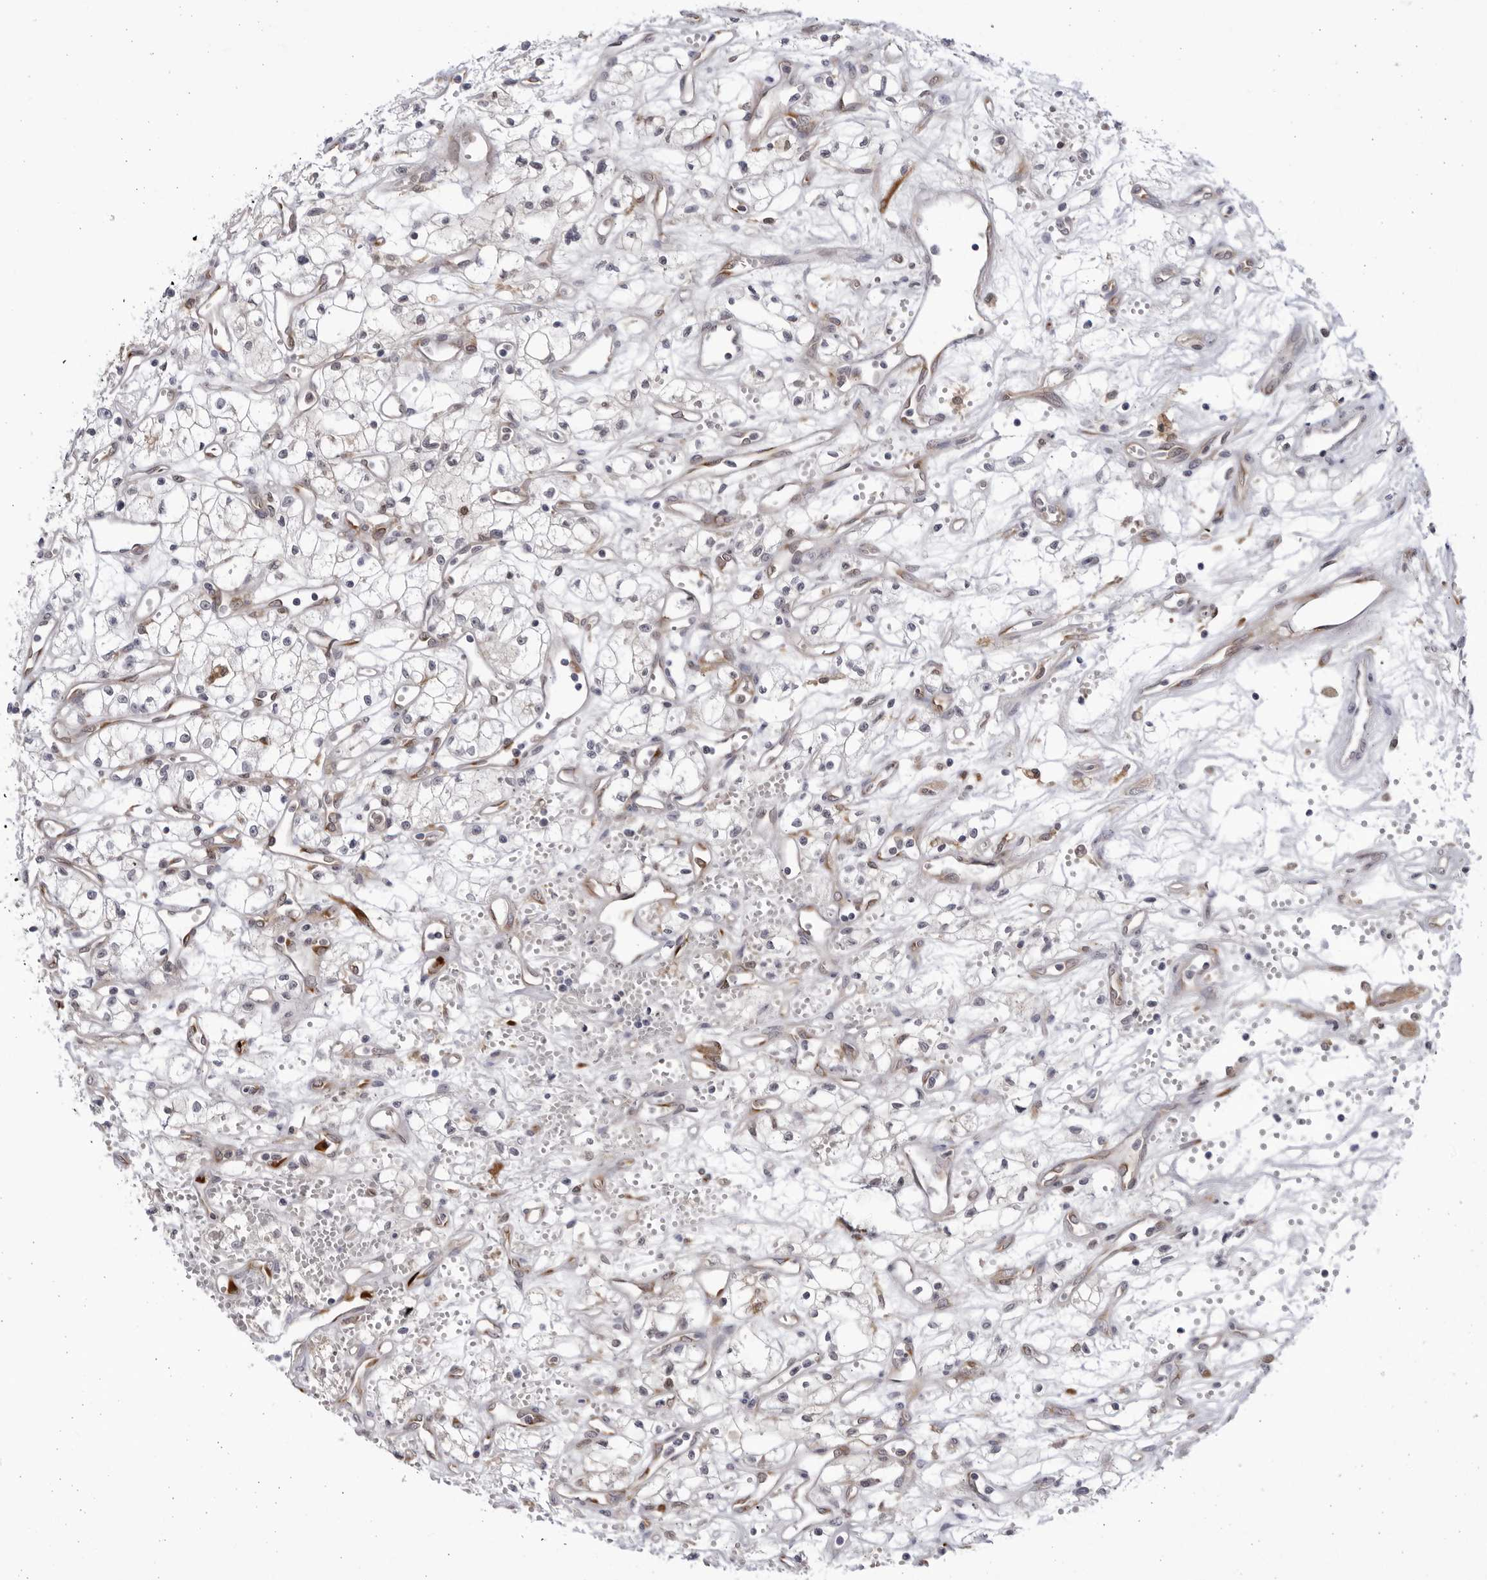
{"staining": {"intensity": "negative", "quantity": "none", "location": "none"}, "tissue": "renal cancer", "cell_type": "Tumor cells", "image_type": "cancer", "snomed": [{"axis": "morphology", "description": "Adenocarcinoma, NOS"}, {"axis": "topography", "description": "Kidney"}], "caption": "Immunohistochemical staining of adenocarcinoma (renal) exhibits no significant expression in tumor cells.", "gene": "BMP2K", "patient": {"sex": "male", "age": 59}}